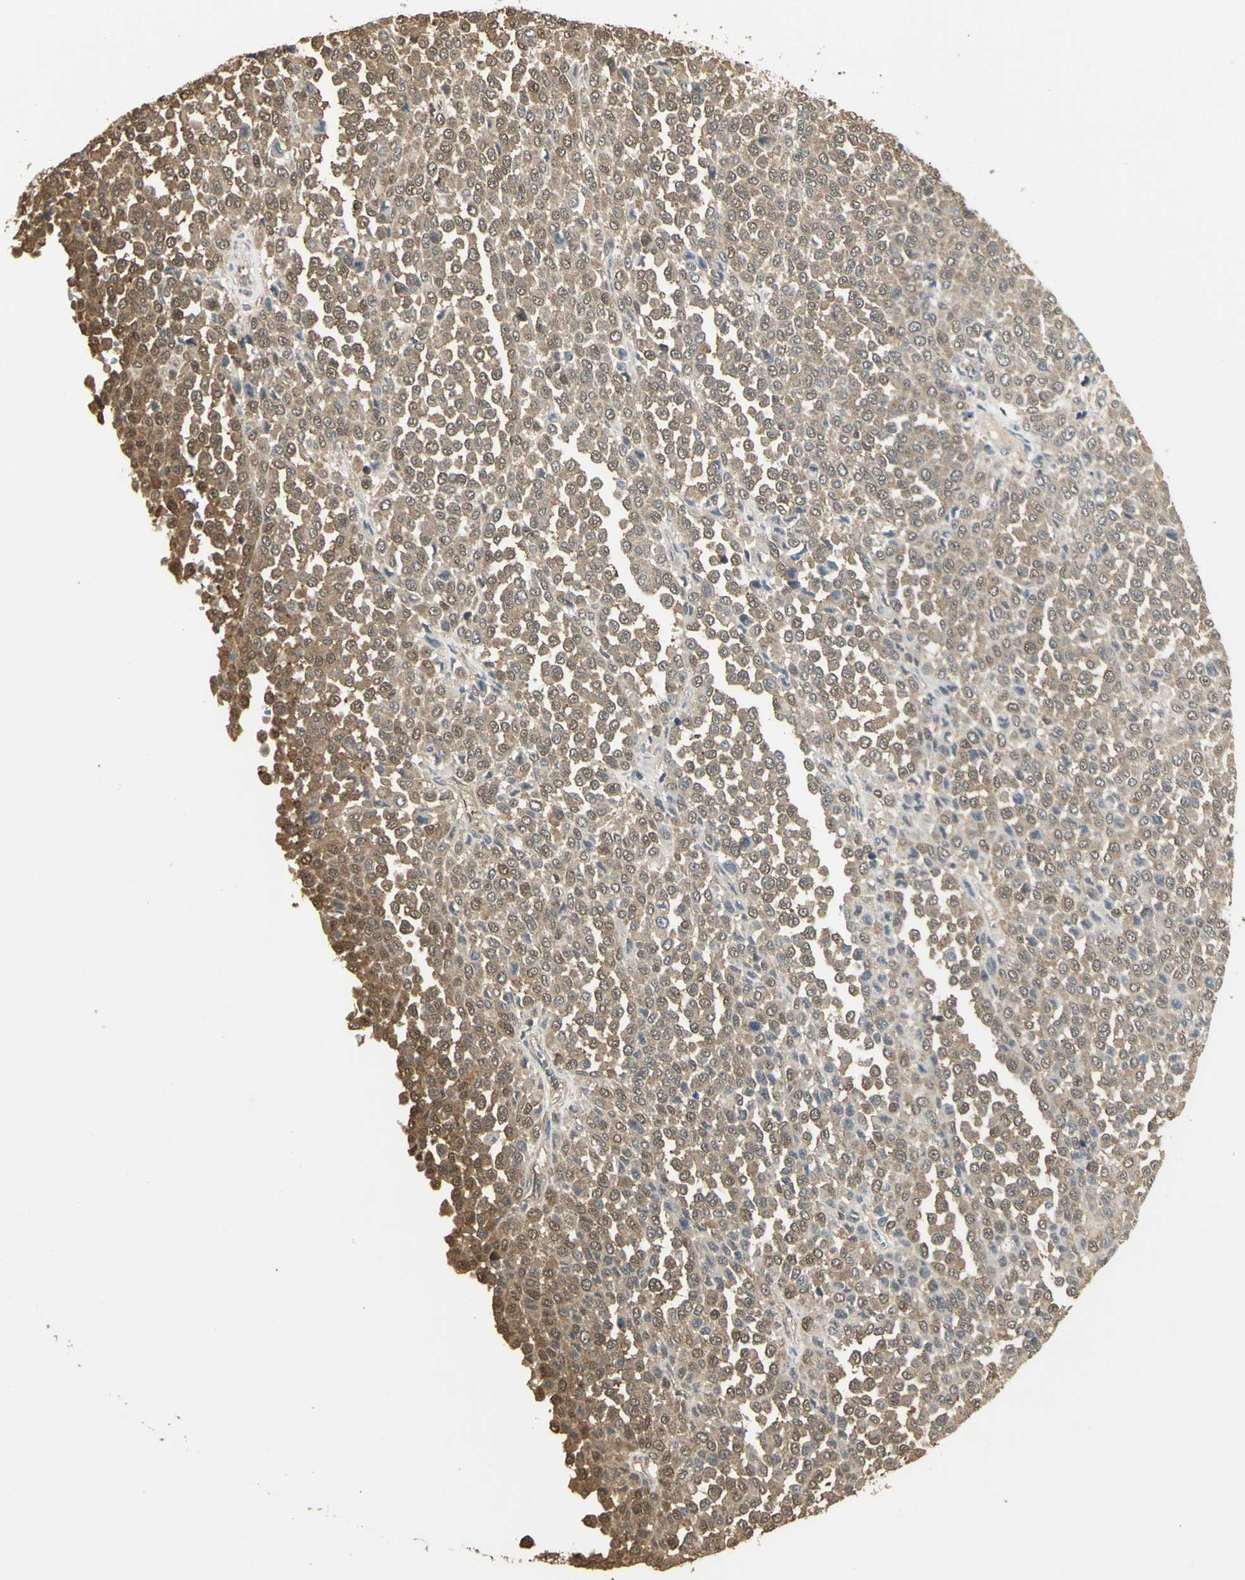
{"staining": {"intensity": "moderate", "quantity": ">75%", "location": "cytoplasmic/membranous"}, "tissue": "melanoma", "cell_type": "Tumor cells", "image_type": "cancer", "snomed": [{"axis": "morphology", "description": "Malignant melanoma, Metastatic site"}, {"axis": "topography", "description": "Pancreas"}], "caption": "Malignant melanoma (metastatic site) tissue demonstrates moderate cytoplasmic/membranous positivity in approximately >75% of tumor cells", "gene": "PARK7", "patient": {"sex": "female", "age": 30}}